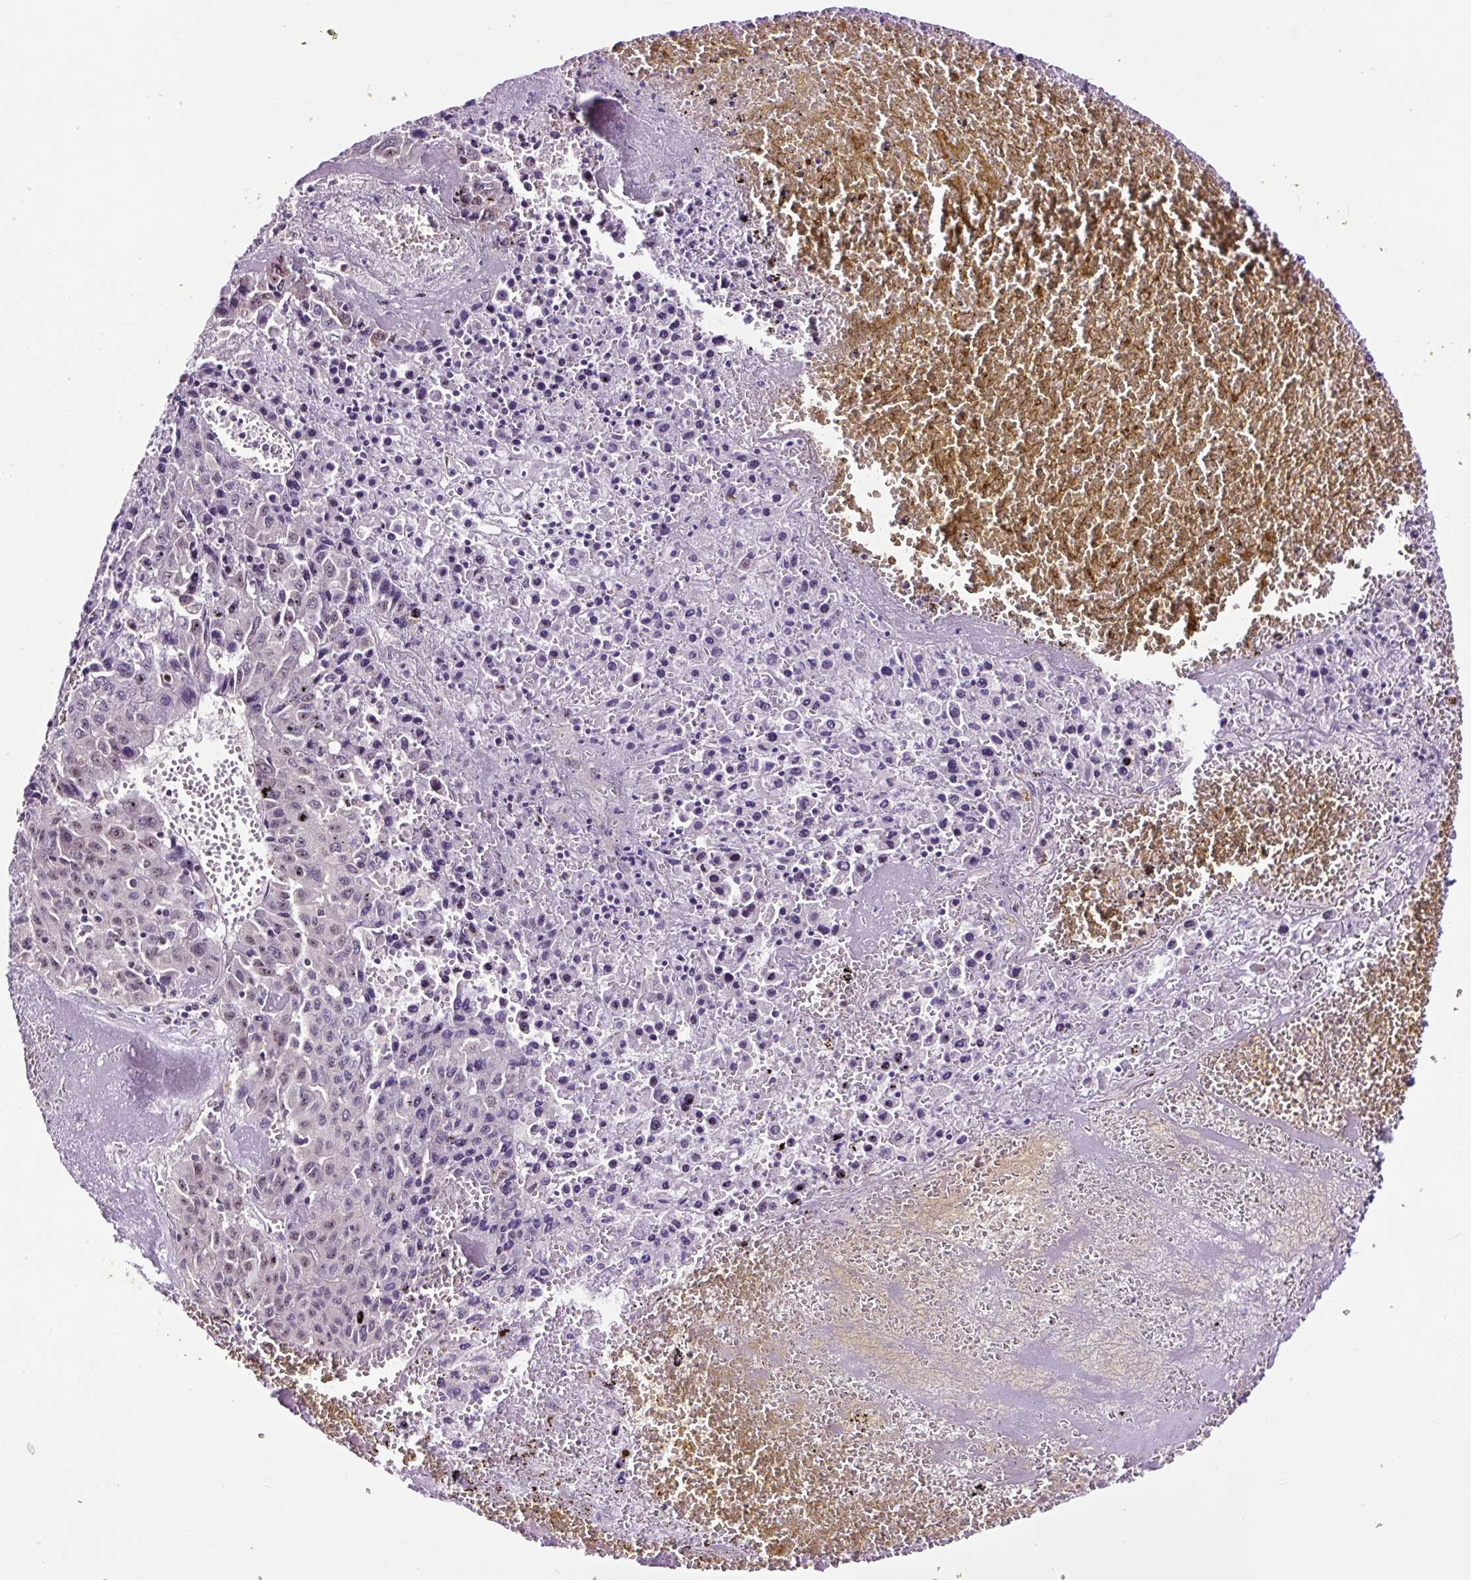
{"staining": {"intensity": "weak", "quantity": "<25%", "location": "nuclear"}, "tissue": "liver cancer", "cell_type": "Tumor cells", "image_type": "cancer", "snomed": [{"axis": "morphology", "description": "Carcinoma, Hepatocellular, NOS"}, {"axis": "topography", "description": "Liver"}], "caption": "Immunohistochemical staining of human liver hepatocellular carcinoma reveals no significant positivity in tumor cells.", "gene": "NOM1", "patient": {"sex": "female", "age": 53}}